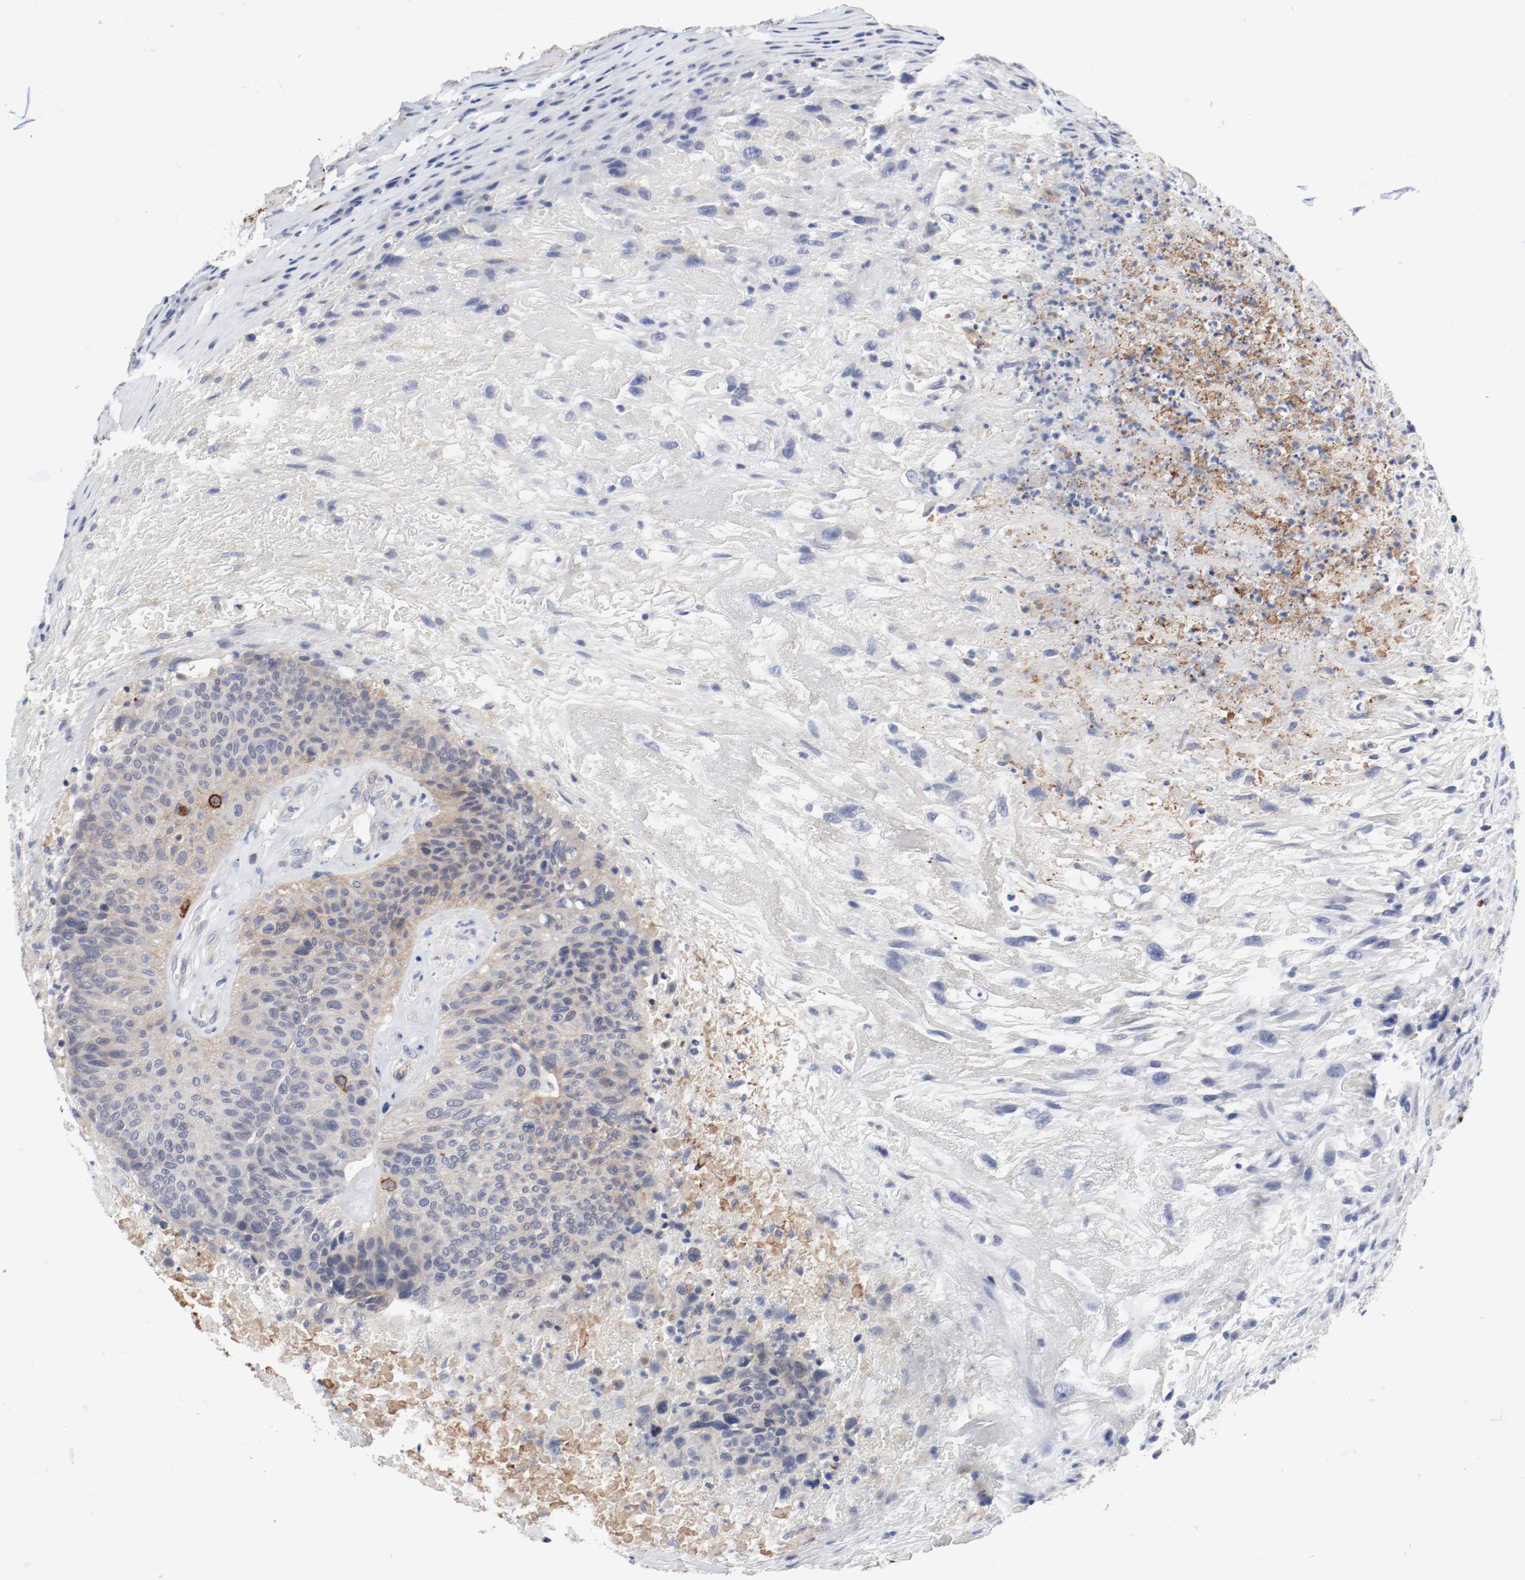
{"staining": {"intensity": "weak", "quantity": "25%-75%", "location": "cytoplasmic/membranous"}, "tissue": "urothelial cancer", "cell_type": "Tumor cells", "image_type": "cancer", "snomed": [{"axis": "morphology", "description": "Urothelial carcinoma, High grade"}, {"axis": "topography", "description": "Urinary bladder"}], "caption": "Protein analysis of urothelial cancer tissue demonstrates weak cytoplasmic/membranous expression in about 25%-75% of tumor cells.", "gene": "KIT", "patient": {"sex": "male", "age": 66}}